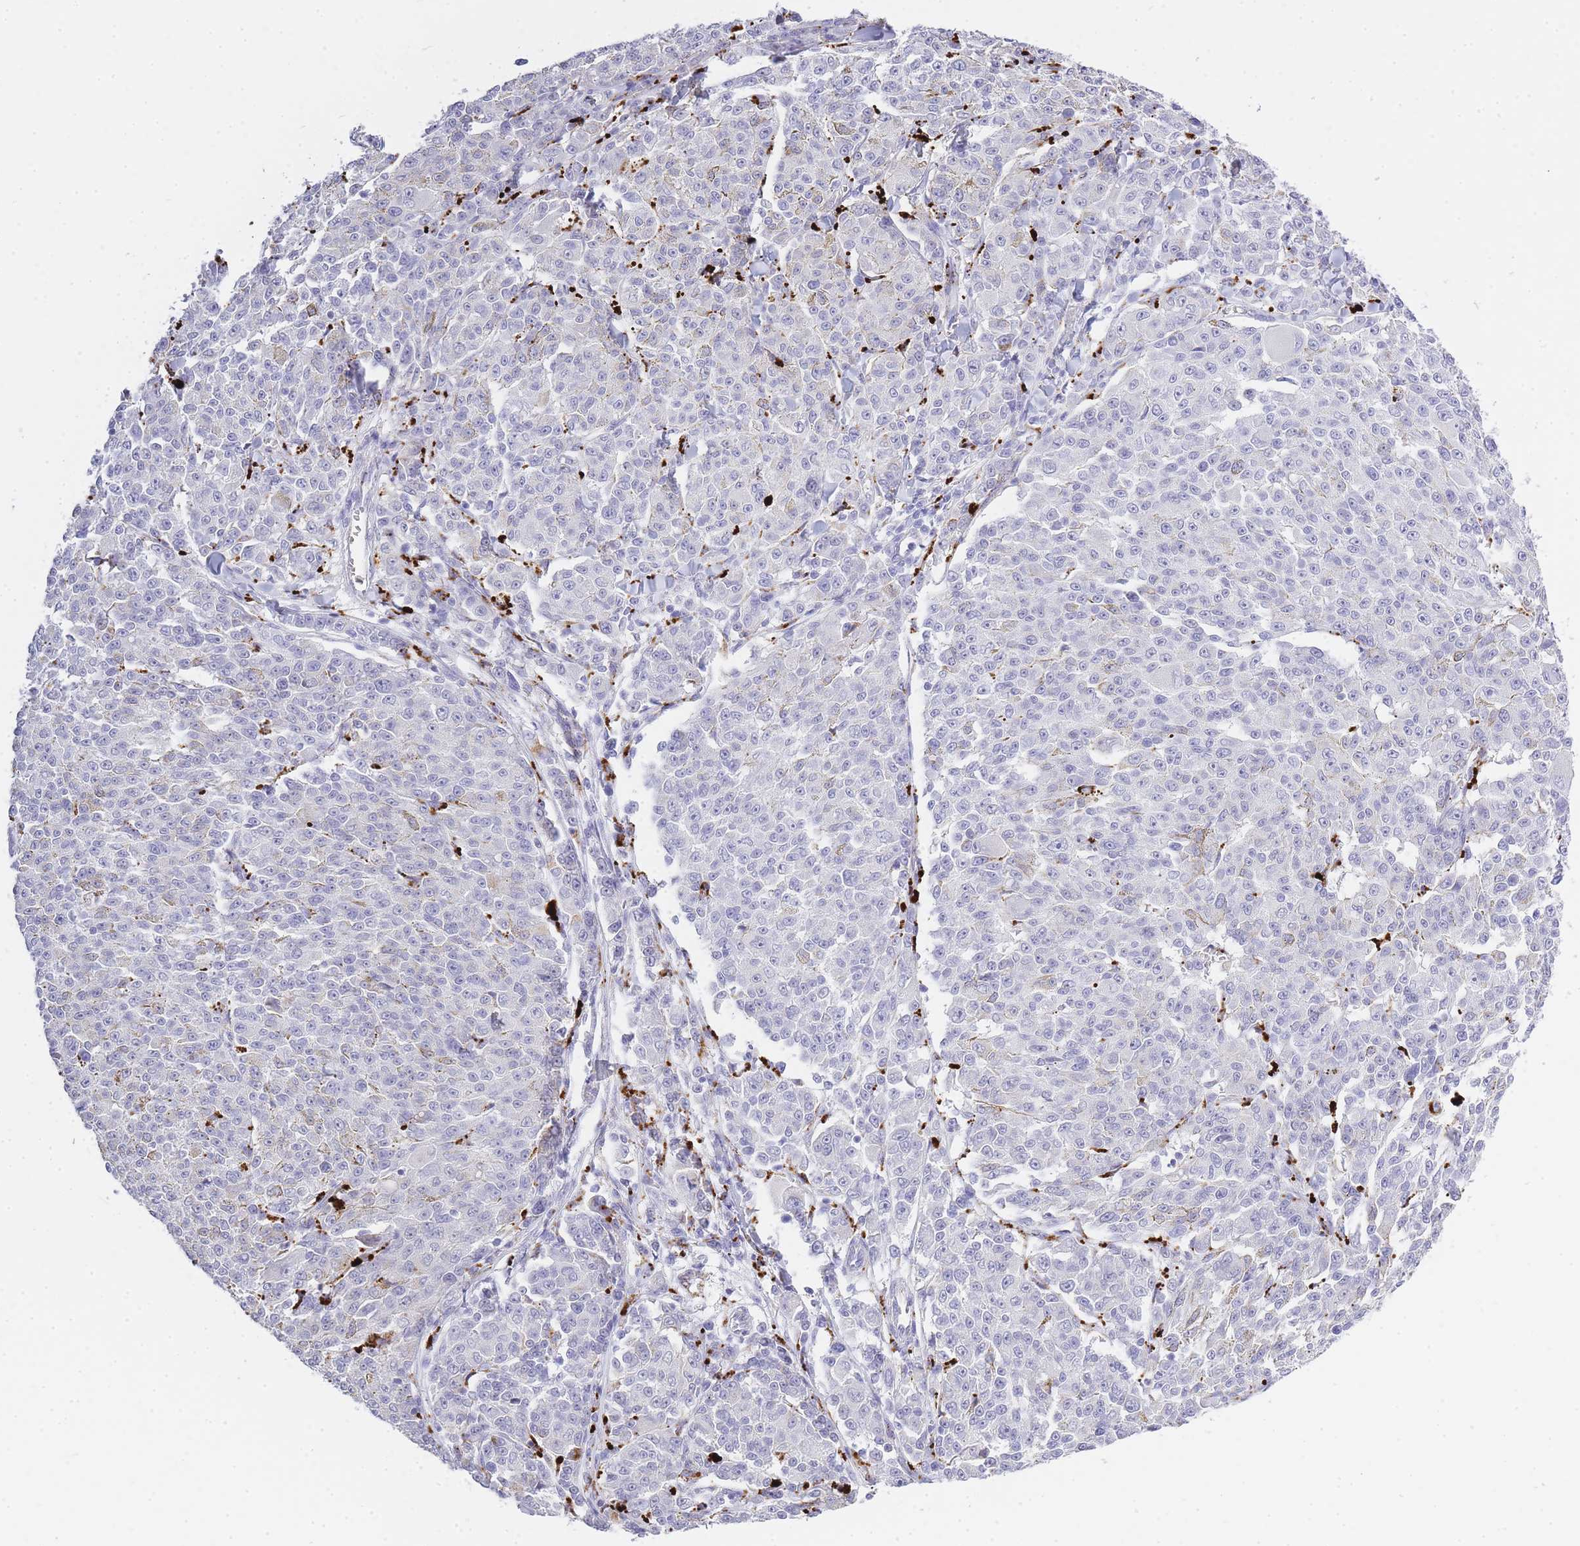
{"staining": {"intensity": "moderate", "quantity": "<25%", "location": "cytoplasmic/membranous"}, "tissue": "melanoma", "cell_type": "Tumor cells", "image_type": "cancer", "snomed": [{"axis": "morphology", "description": "Malignant melanoma, NOS"}, {"axis": "topography", "description": "Skin"}], "caption": "Moderate cytoplasmic/membranous protein expression is seen in about <25% of tumor cells in malignant melanoma.", "gene": "RHO", "patient": {"sex": "female", "age": 52}}